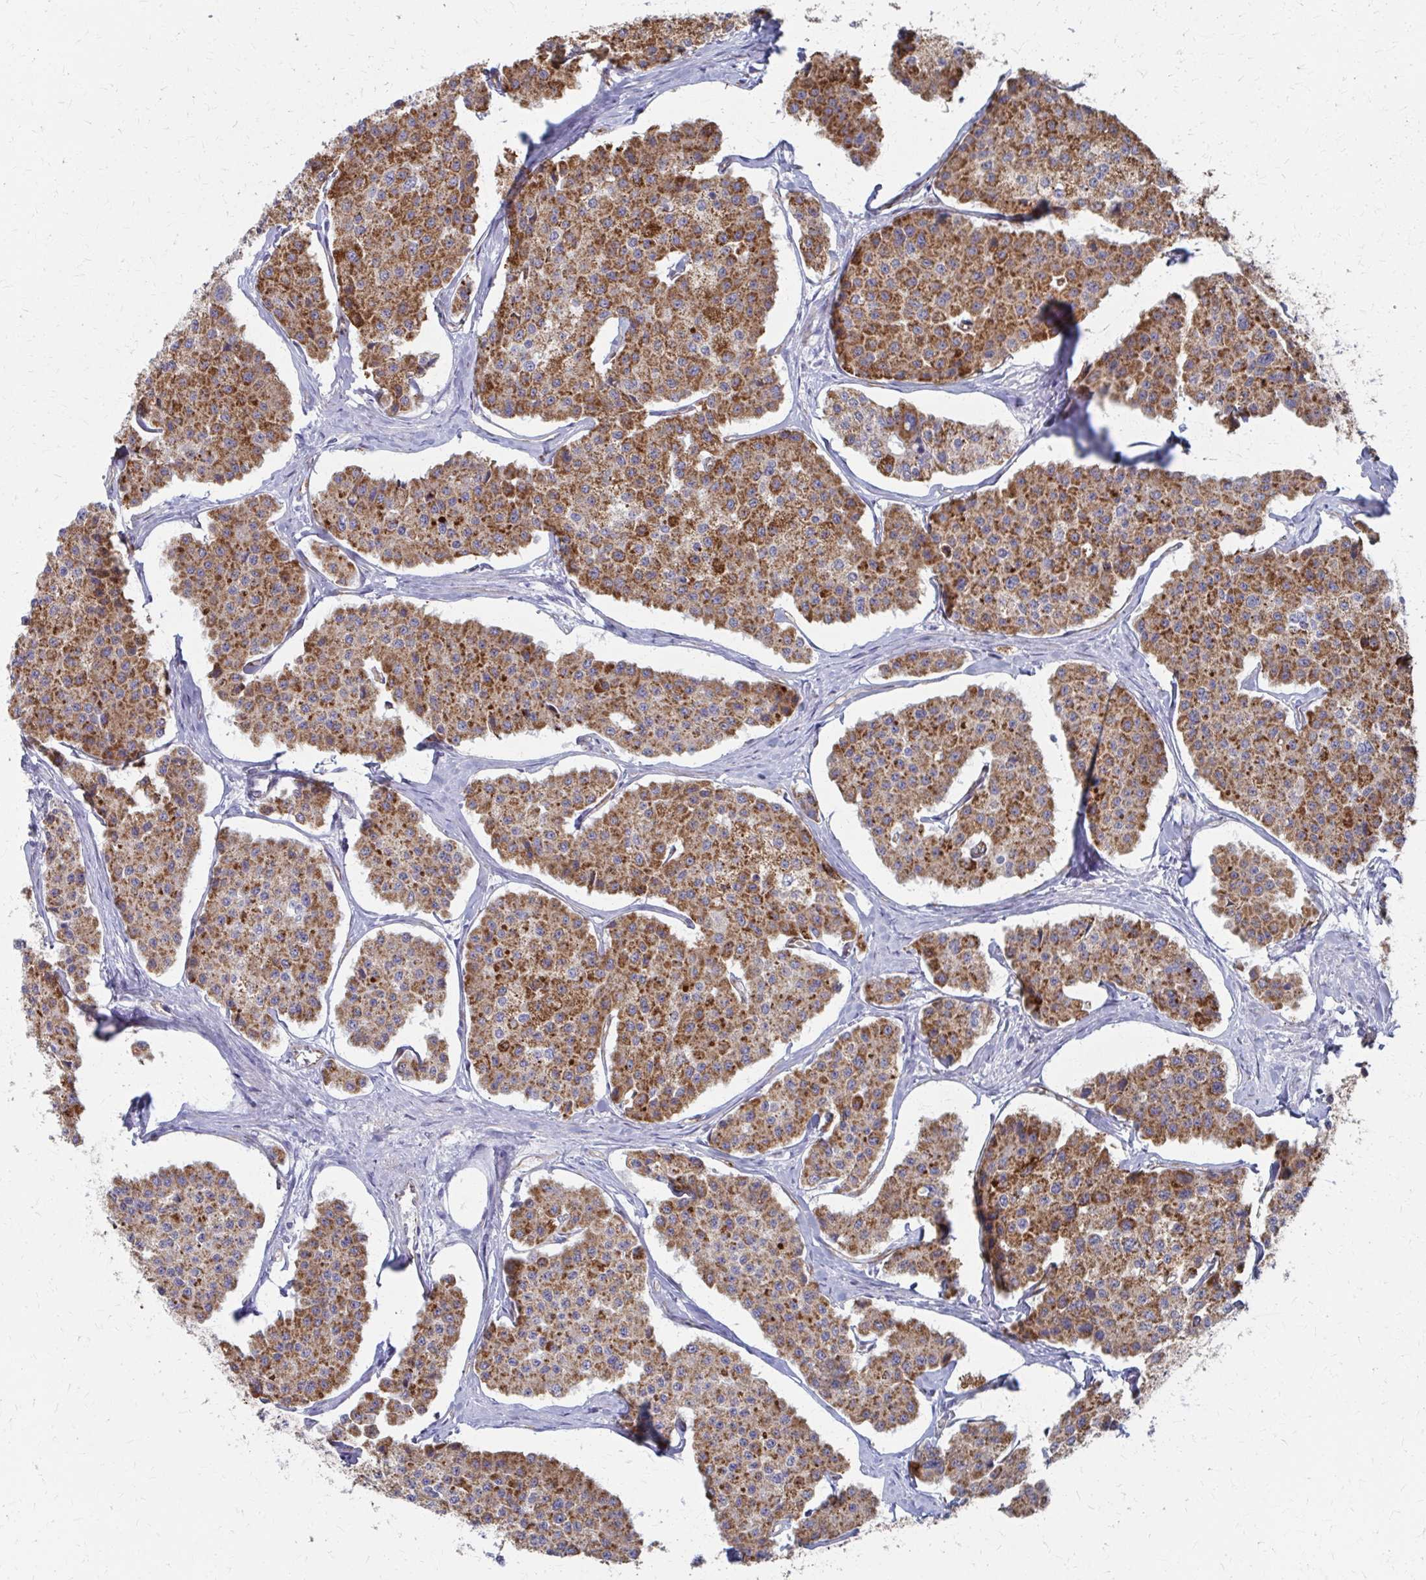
{"staining": {"intensity": "moderate", "quantity": ">75%", "location": "cytoplasmic/membranous"}, "tissue": "carcinoid", "cell_type": "Tumor cells", "image_type": "cancer", "snomed": [{"axis": "morphology", "description": "Carcinoid, malignant, NOS"}, {"axis": "topography", "description": "Small intestine"}], "caption": "A photomicrograph of human carcinoid (malignant) stained for a protein reveals moderate cytoplasmic/membranous brown staining in tumor cells. (brown staining indicates protein expression, while blue staining denotes nuclei).", "gene": "FAHD1", "patient": {"sex": "female", "age": 65}}